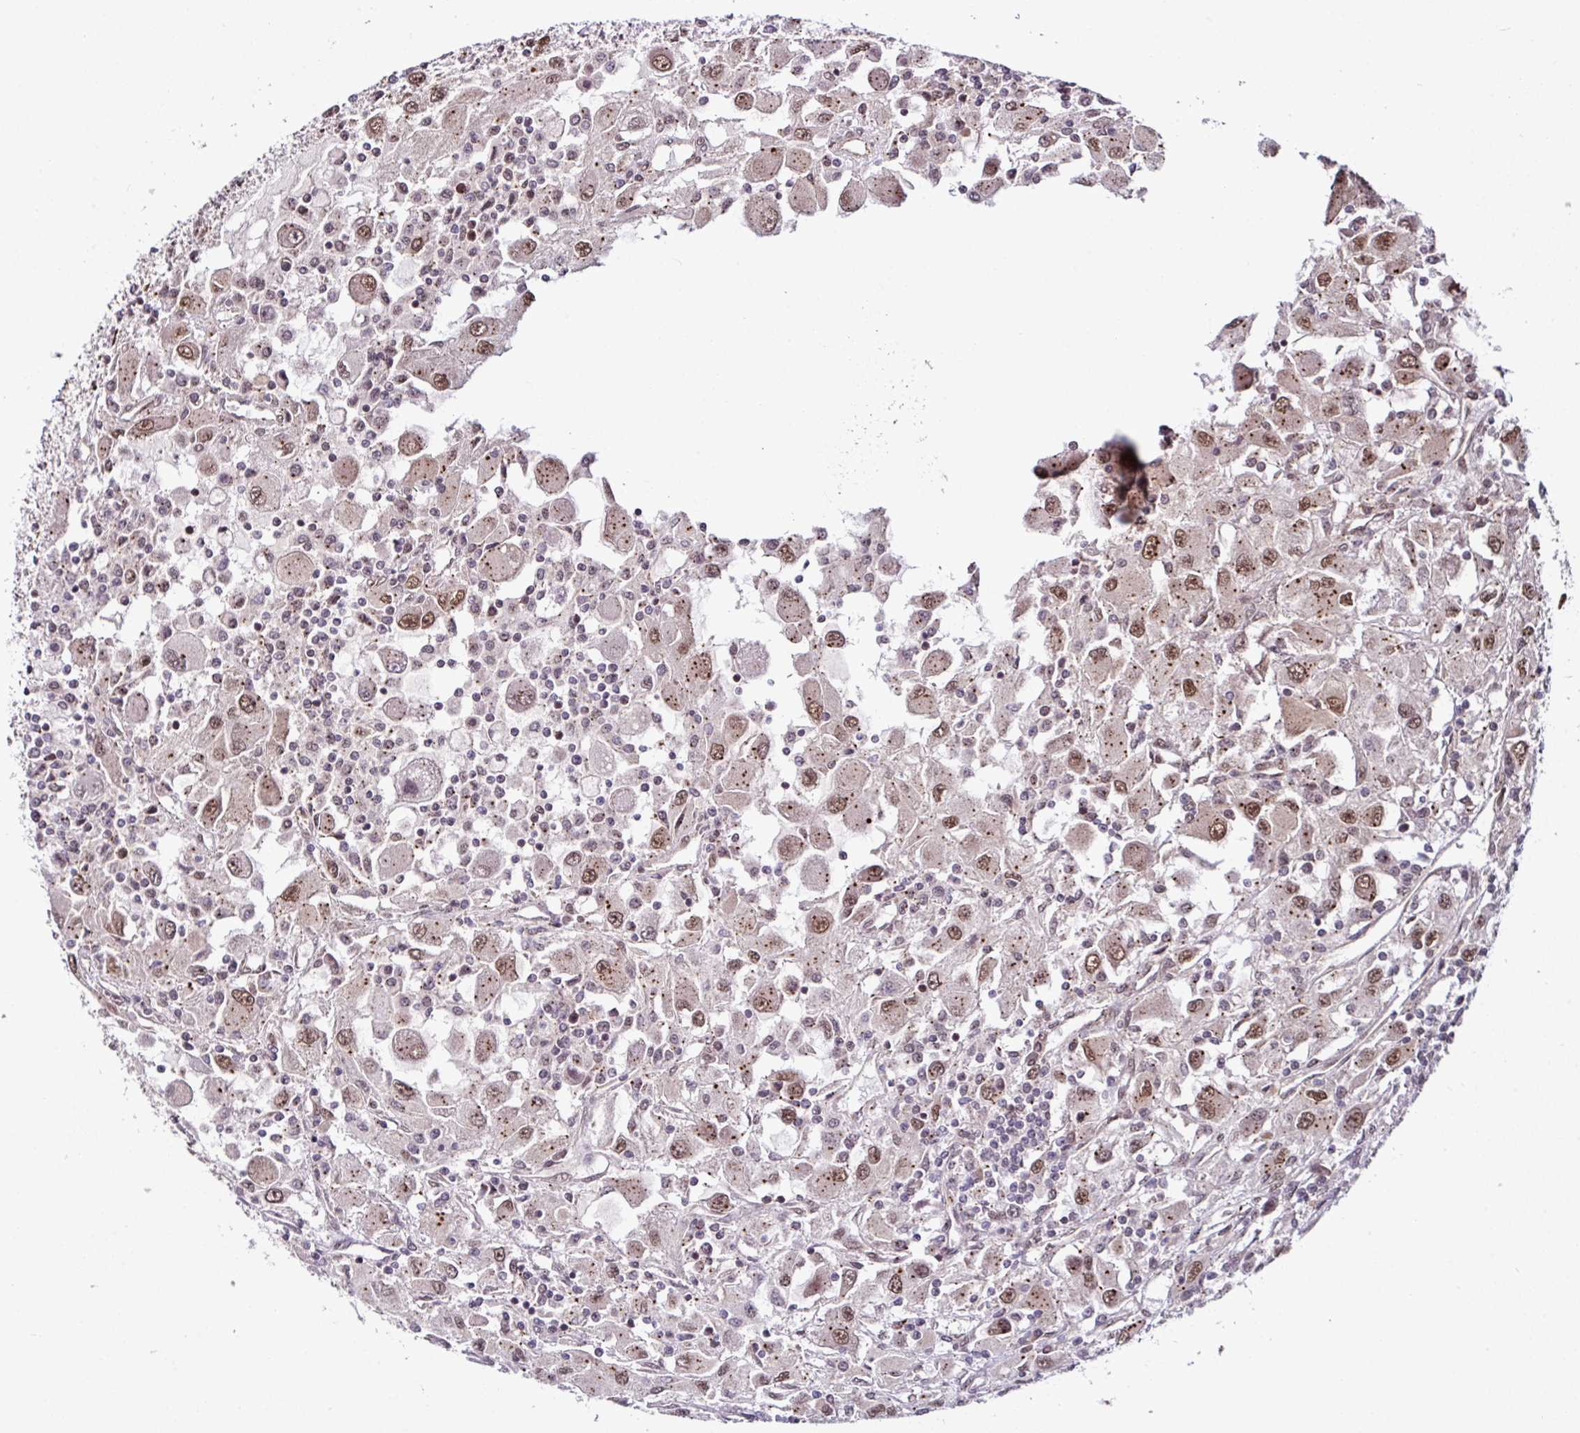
{"staining": {"intensity": "moderate", "quantity": "25%-75%", "location": "cytoplasmic/membranous,nuclear"}, "tissue": "renal cancer", "cell_type": "Tumor cells", "image_type": "cancer", "snomed": [{"axis": "morphology", "description": "Adenocarcinoma, NOS"}, {"axis": "topography", "description": "Kidney"}], "caption": "Protein expression by immunohistochemistry (IHC) reveals moderate cytoplasmic/membranous and nuclear expression in about 25%-75% of tumor cells in adenocarcinoma (renal). (DAB (3,3'-diaminobenzidine) = brown stain, brightfield microscopy at high magnification).", "gene": "MORF4L2", "patient": {"sex": "female", "age": 67}}